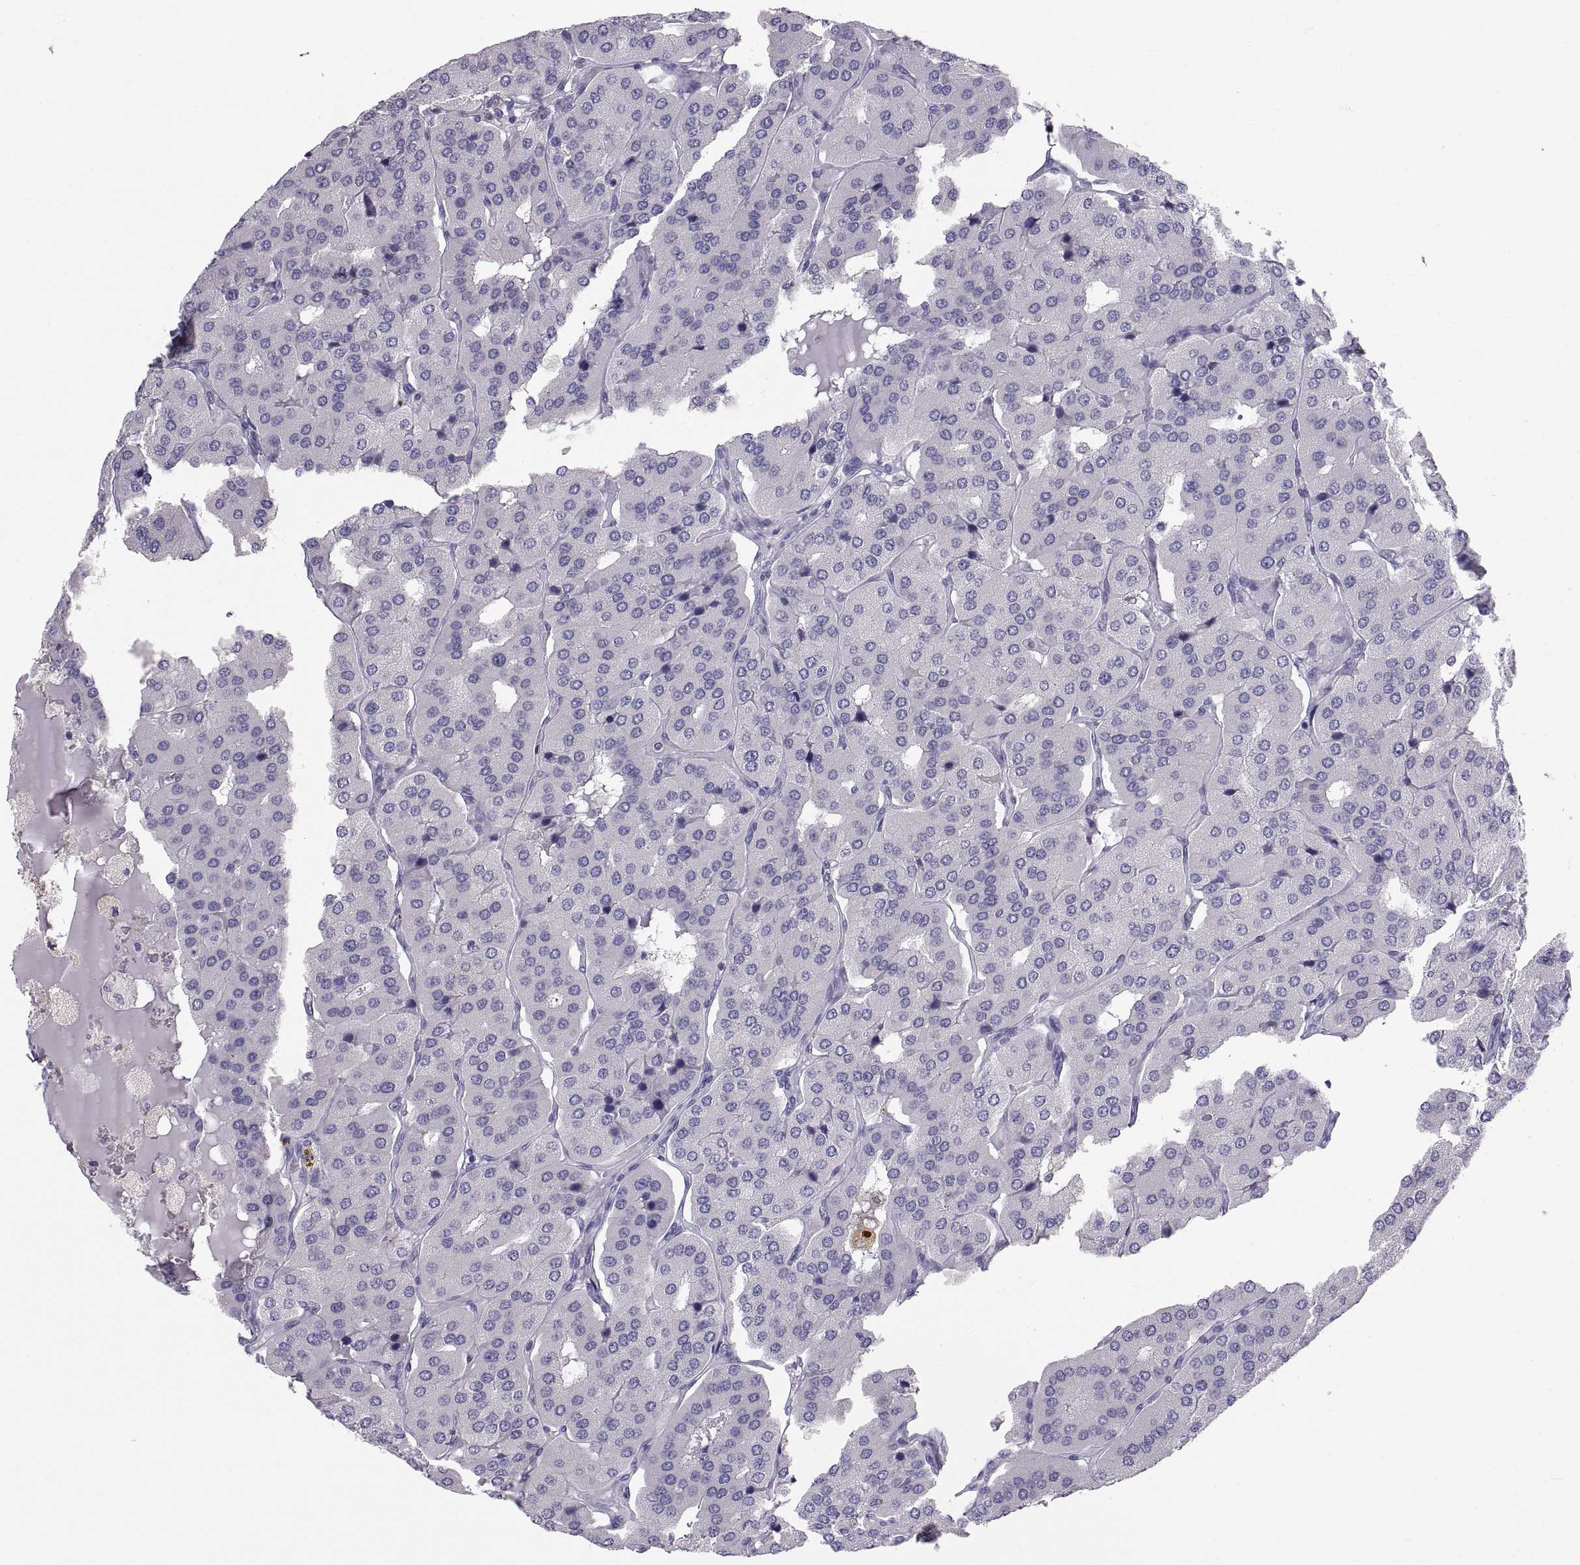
{"staining": {"intensity": "negative", "quantity": "none", "location": "none"}, "tissue": "parathyroid gland", "cell_type": "Glandular cells", "image_type": "normal", "snomed": [{"axis": "morphology", "description": "Normal tissue, NOS"}, {"axis": "morphology", "description": "Adenoma, NOS"}, {"axis": "topography", "description": "Parathyroid gland"}], "caption": "This is a micrograph of IHC staining of benign parathyroid gland, which shows no expression in glandular cells. Brightfield microscopy of immunohistochemistry stained with DAB (3,3'-diaminobenzidine) (brown) and hematoxylin (blue), captured at high magnification.", "gene": "ERO1A", "patient": {"sex": "female", "age": 86}}